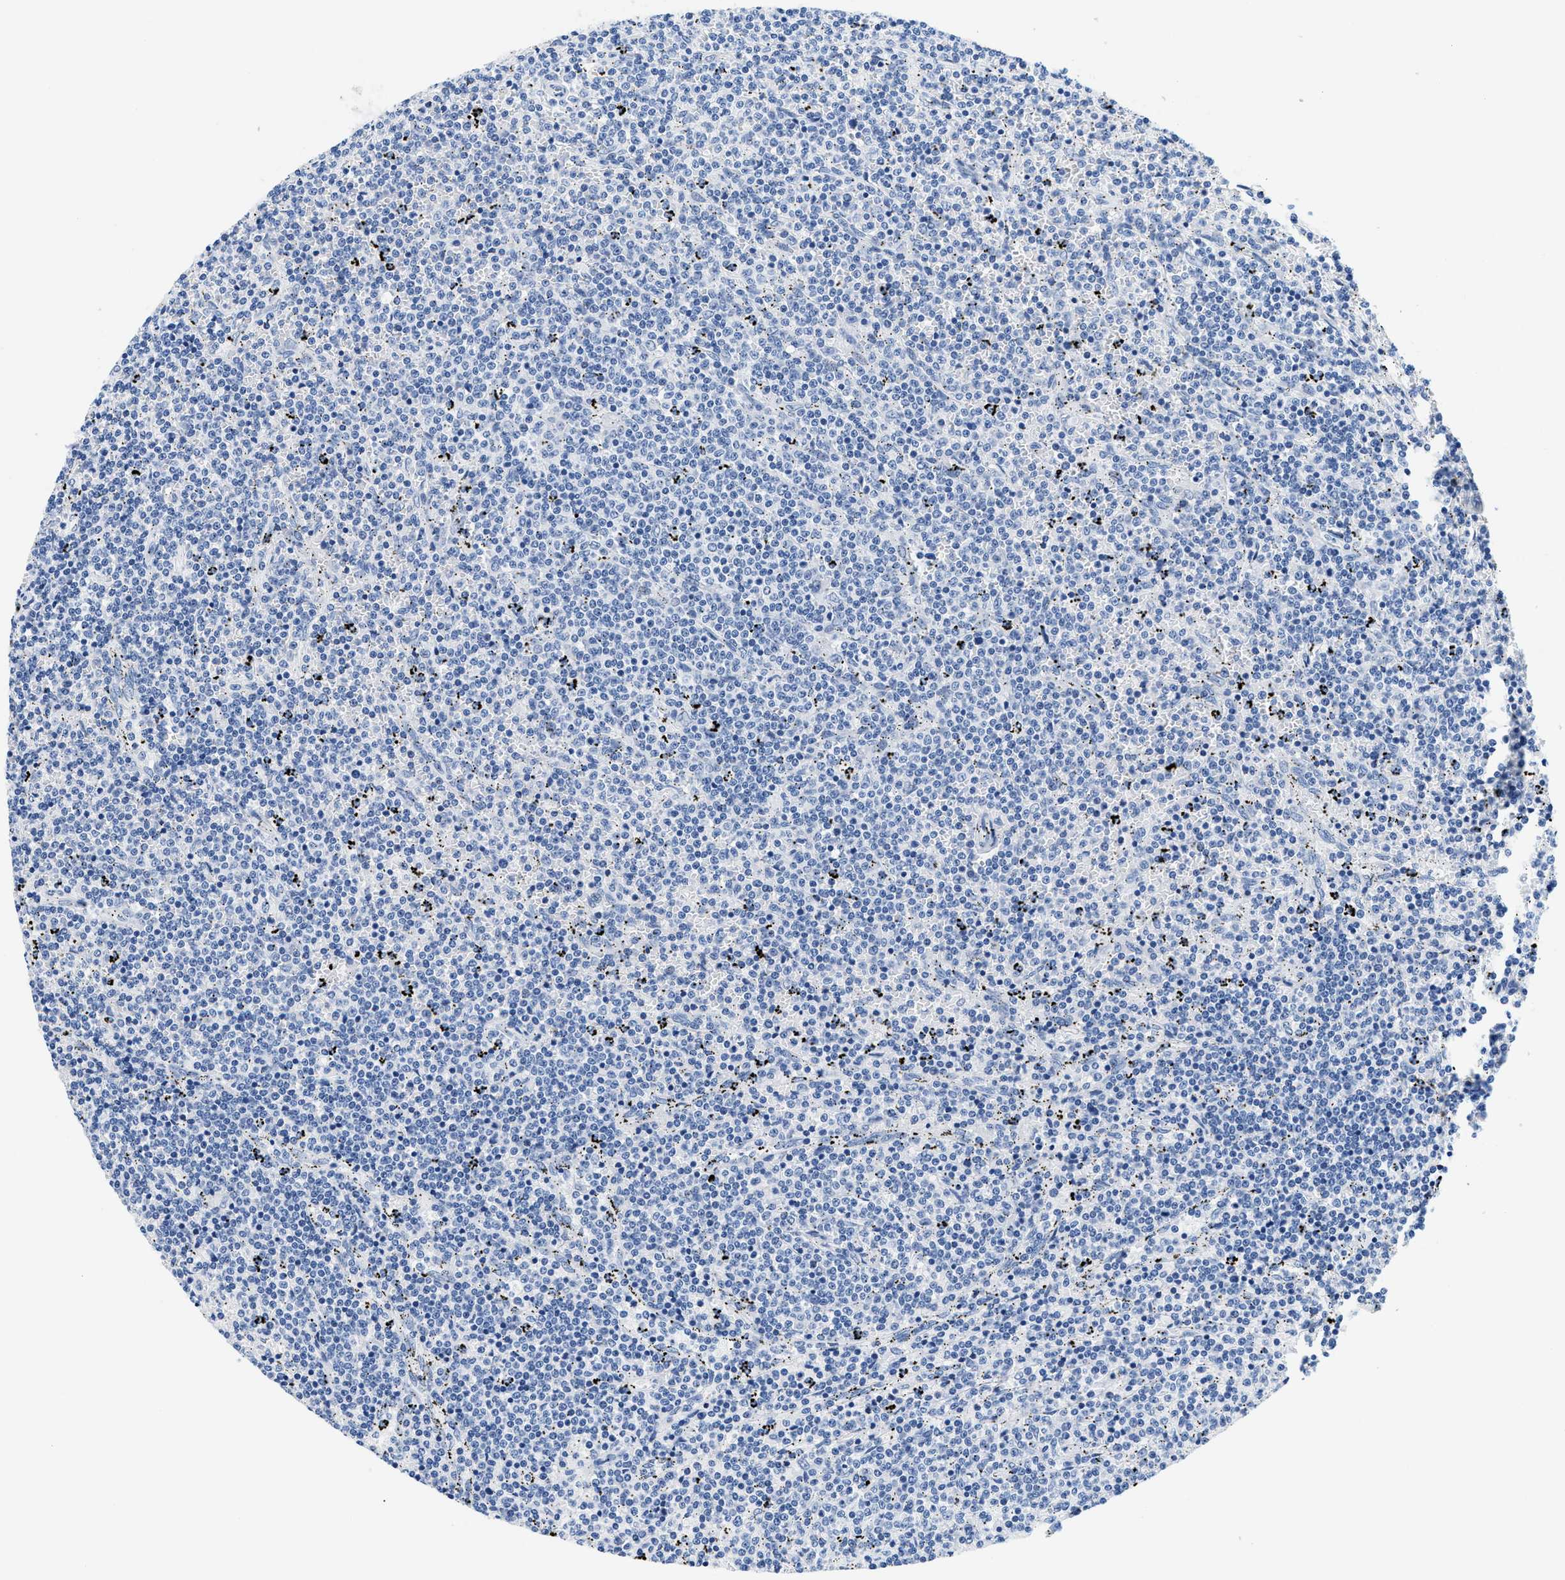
{"staining": {"intensity": "negative", "quantity": "none", "location": "none"}, "tissue": "lymphoma", "cell_type": "Tumor cells", "image_type": "cancer", "snomed": [{"axis": "morphology", "description": "Malignant lymphoma, non-Hodgkin's type, Low grade"}, {"axis": "topography", "description": "Spleen"}], "caption": "There is no significant expression in tumor cells of low-grade malignant lymphoma, non-Hodgkin's type.", "gene": "GSN", "patient": {"sex": "female", "age": 50}}